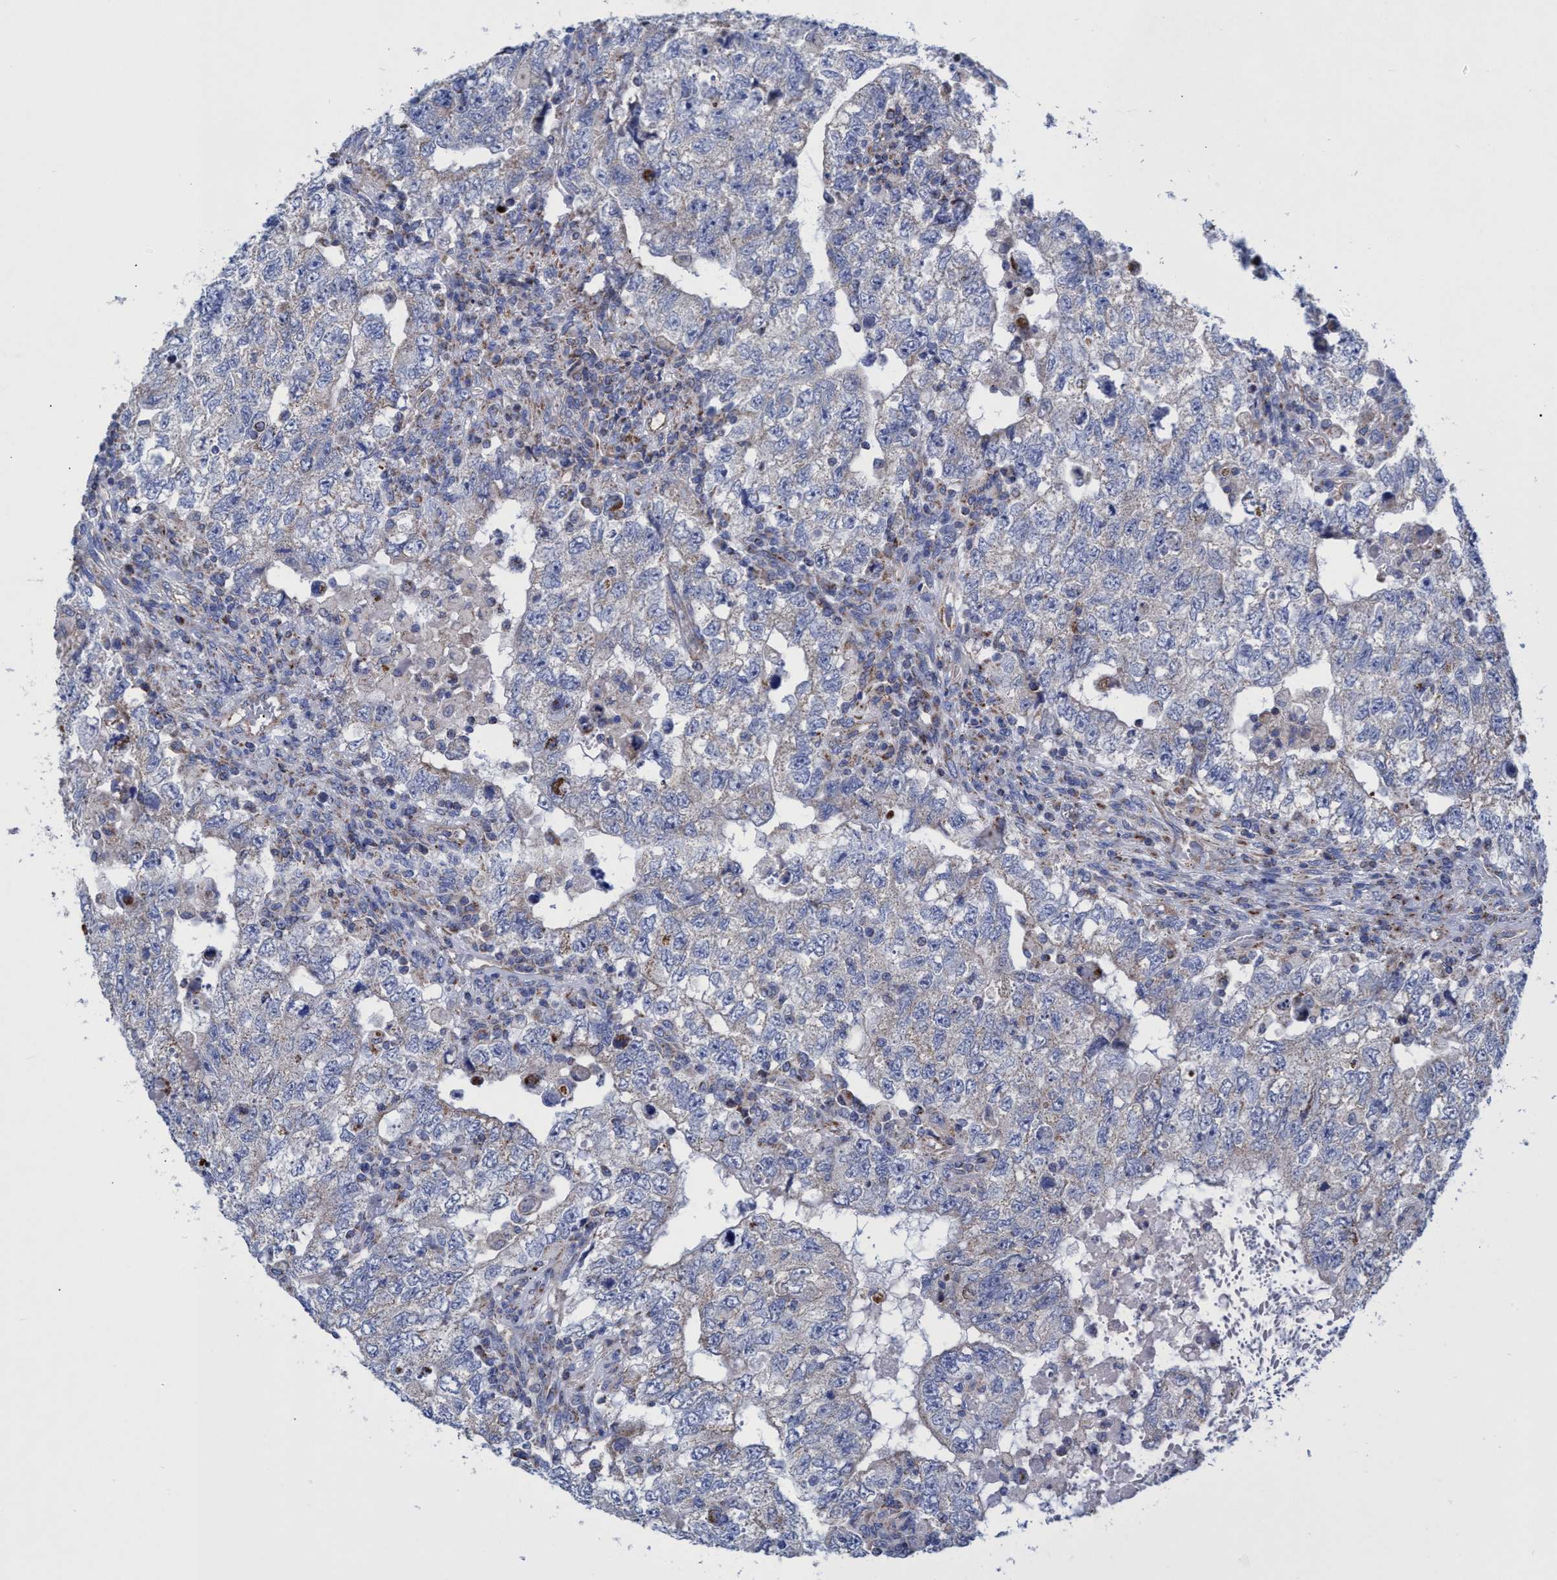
{"staining": {"intensity": "negative", "quantity": "none", "location": "none"}, "tissue": "testis cancer", "cell_type": "Tumor cells", "image_type": "cancer", "snomed": [{"axis": "morphology", "description": "Carcinoma, Embryonal, NOS"}, {"axis": "topography", "description": "Testis"}], "caption": "Tumor cells are negative for protein expression in human testis cancer (embryonal carcinoma).", "gene": "ZNF750", "patient": {"sex": "male", "age": 36}}